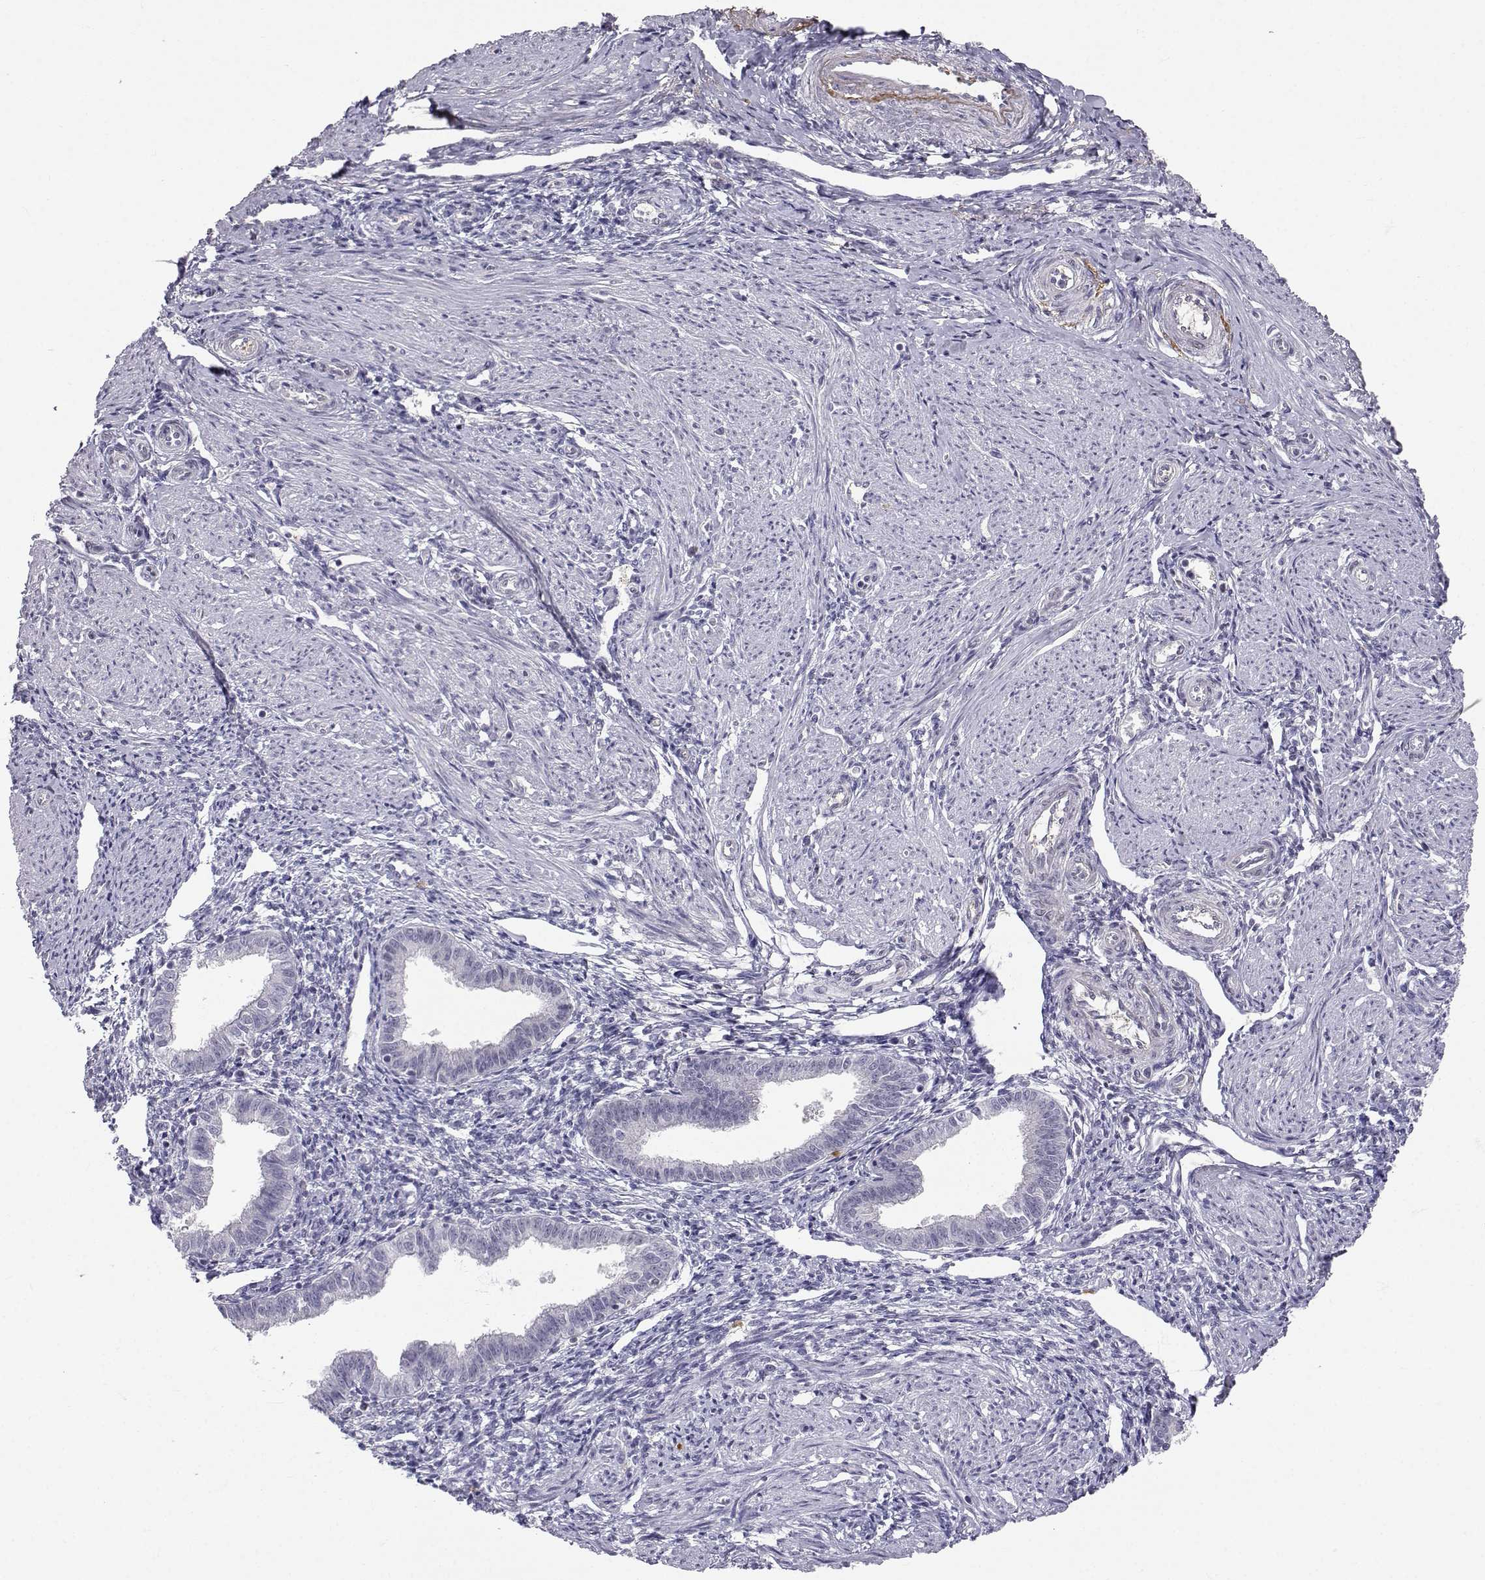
{"staining": {"intensity": "negative", "quantity": "none", "location": "none"}, "tissue": "endometrium", "cell_type": "Cells in endometrial stroma", "image_type": "normal", "snomed": [{"axis": "morphology", "description": "Normal tissue, NOS"}, {"axis": "topography", "description": "Endometrium"}], "caption": "Immunohistochemical staining of unremarkable endometrium exhibits no significant staining in cells in endometrial stroma.", "gene": "SLC6A3", "patient": {"sex": "female", "age": 37}}